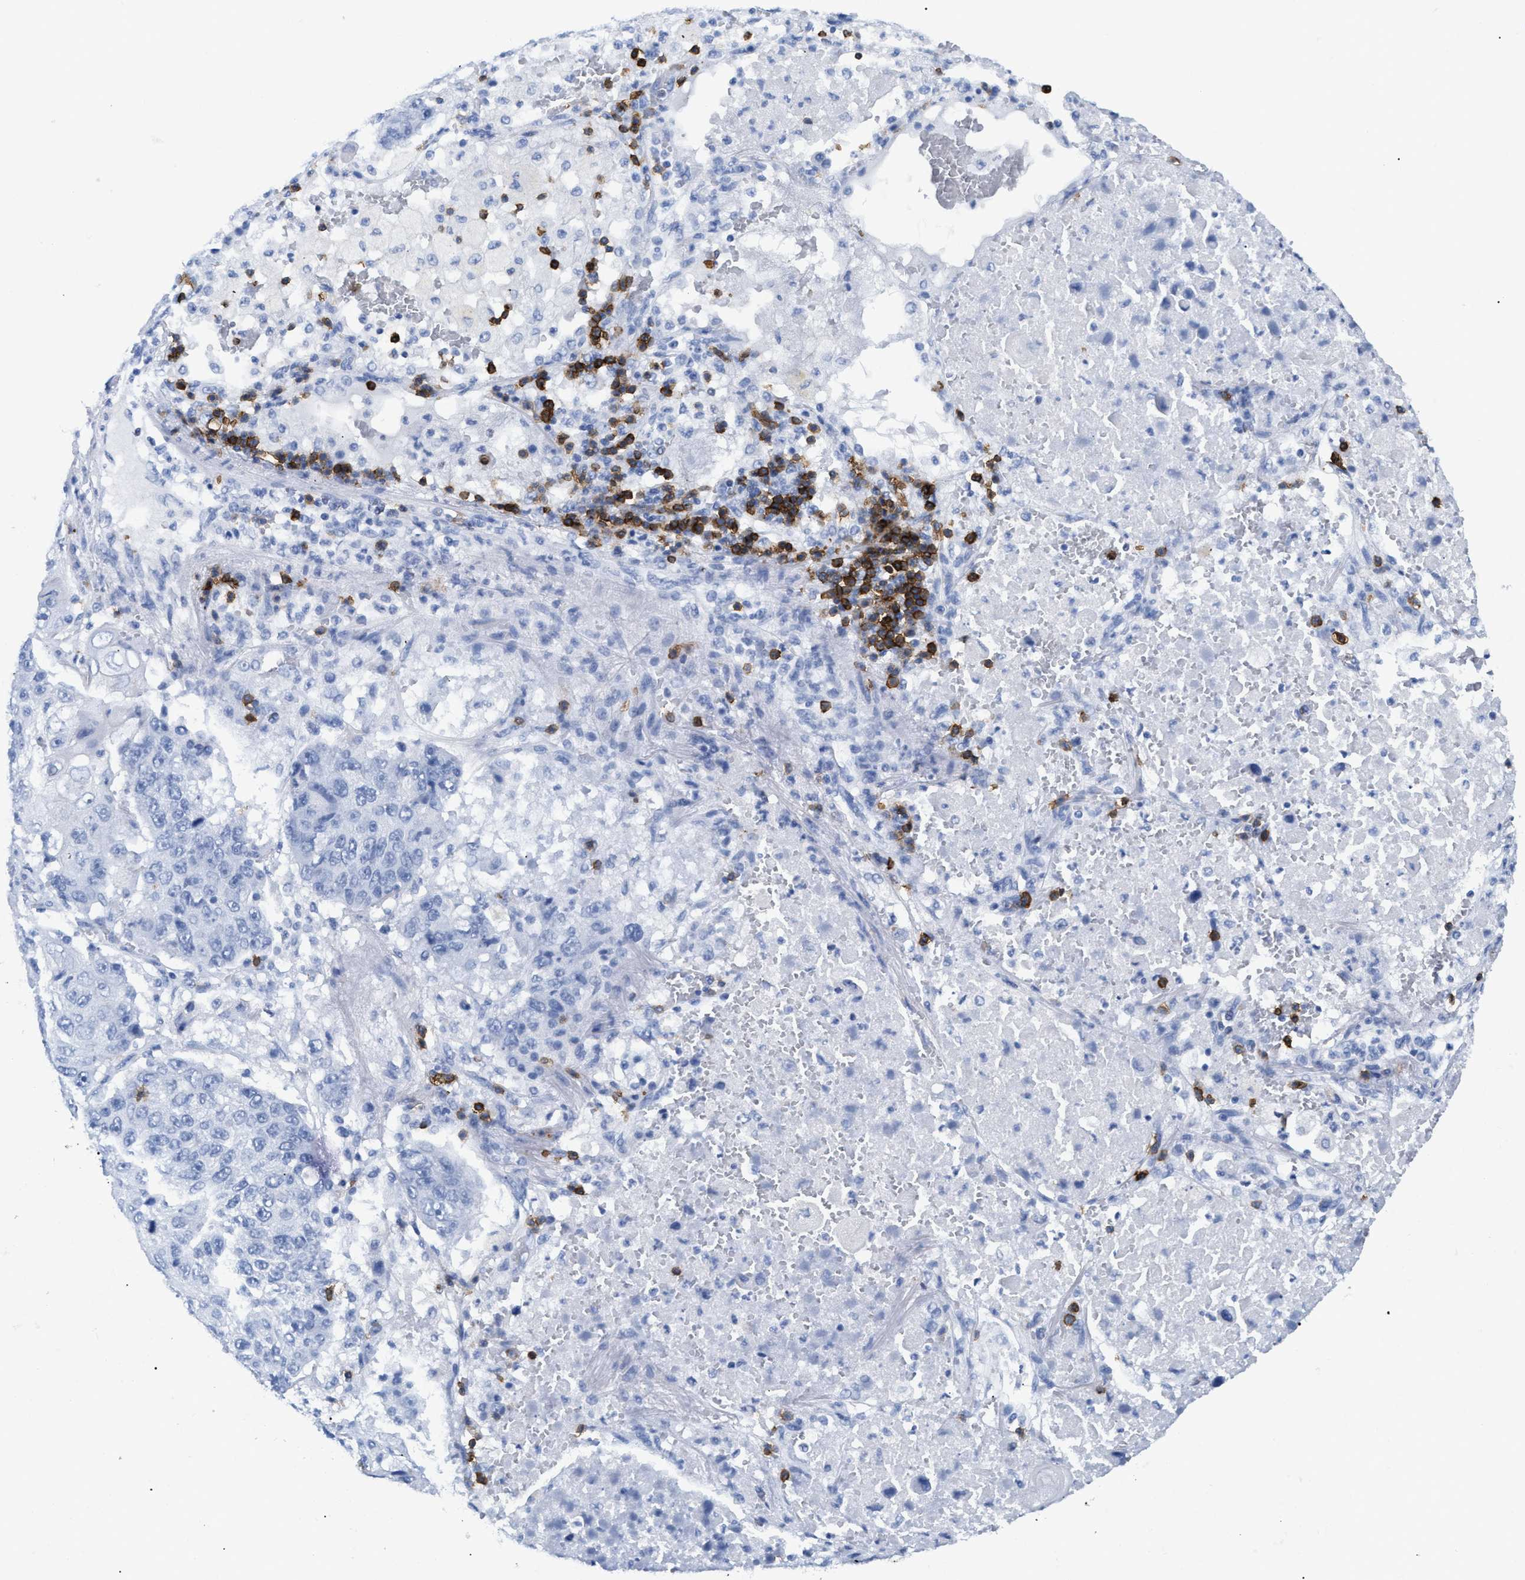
{"staining": {"intensity": "negative", "quantity": "none", "location": "none"}, "tissue": "lung cancer", "cell_type": "Tumor cells", "image_type": "cancer", "snomed": [{"axis": "morphology", "description": "Squamous cell carcinoma, NOS"}, {"axis": "topography", "description": "Lung"}], "caption": "Photomicrograph shows no protein positivity in tumor cells of squamous cell carcinoma (lung) tissue. (Stains: DAB (3,3'-diaminobenzidine) IHC with hematoxylin counter stain, Microscopy: brightfield microscopy at high magnification).", "gene": "CD5", "patient": {"sex": "male", "age": 61}}